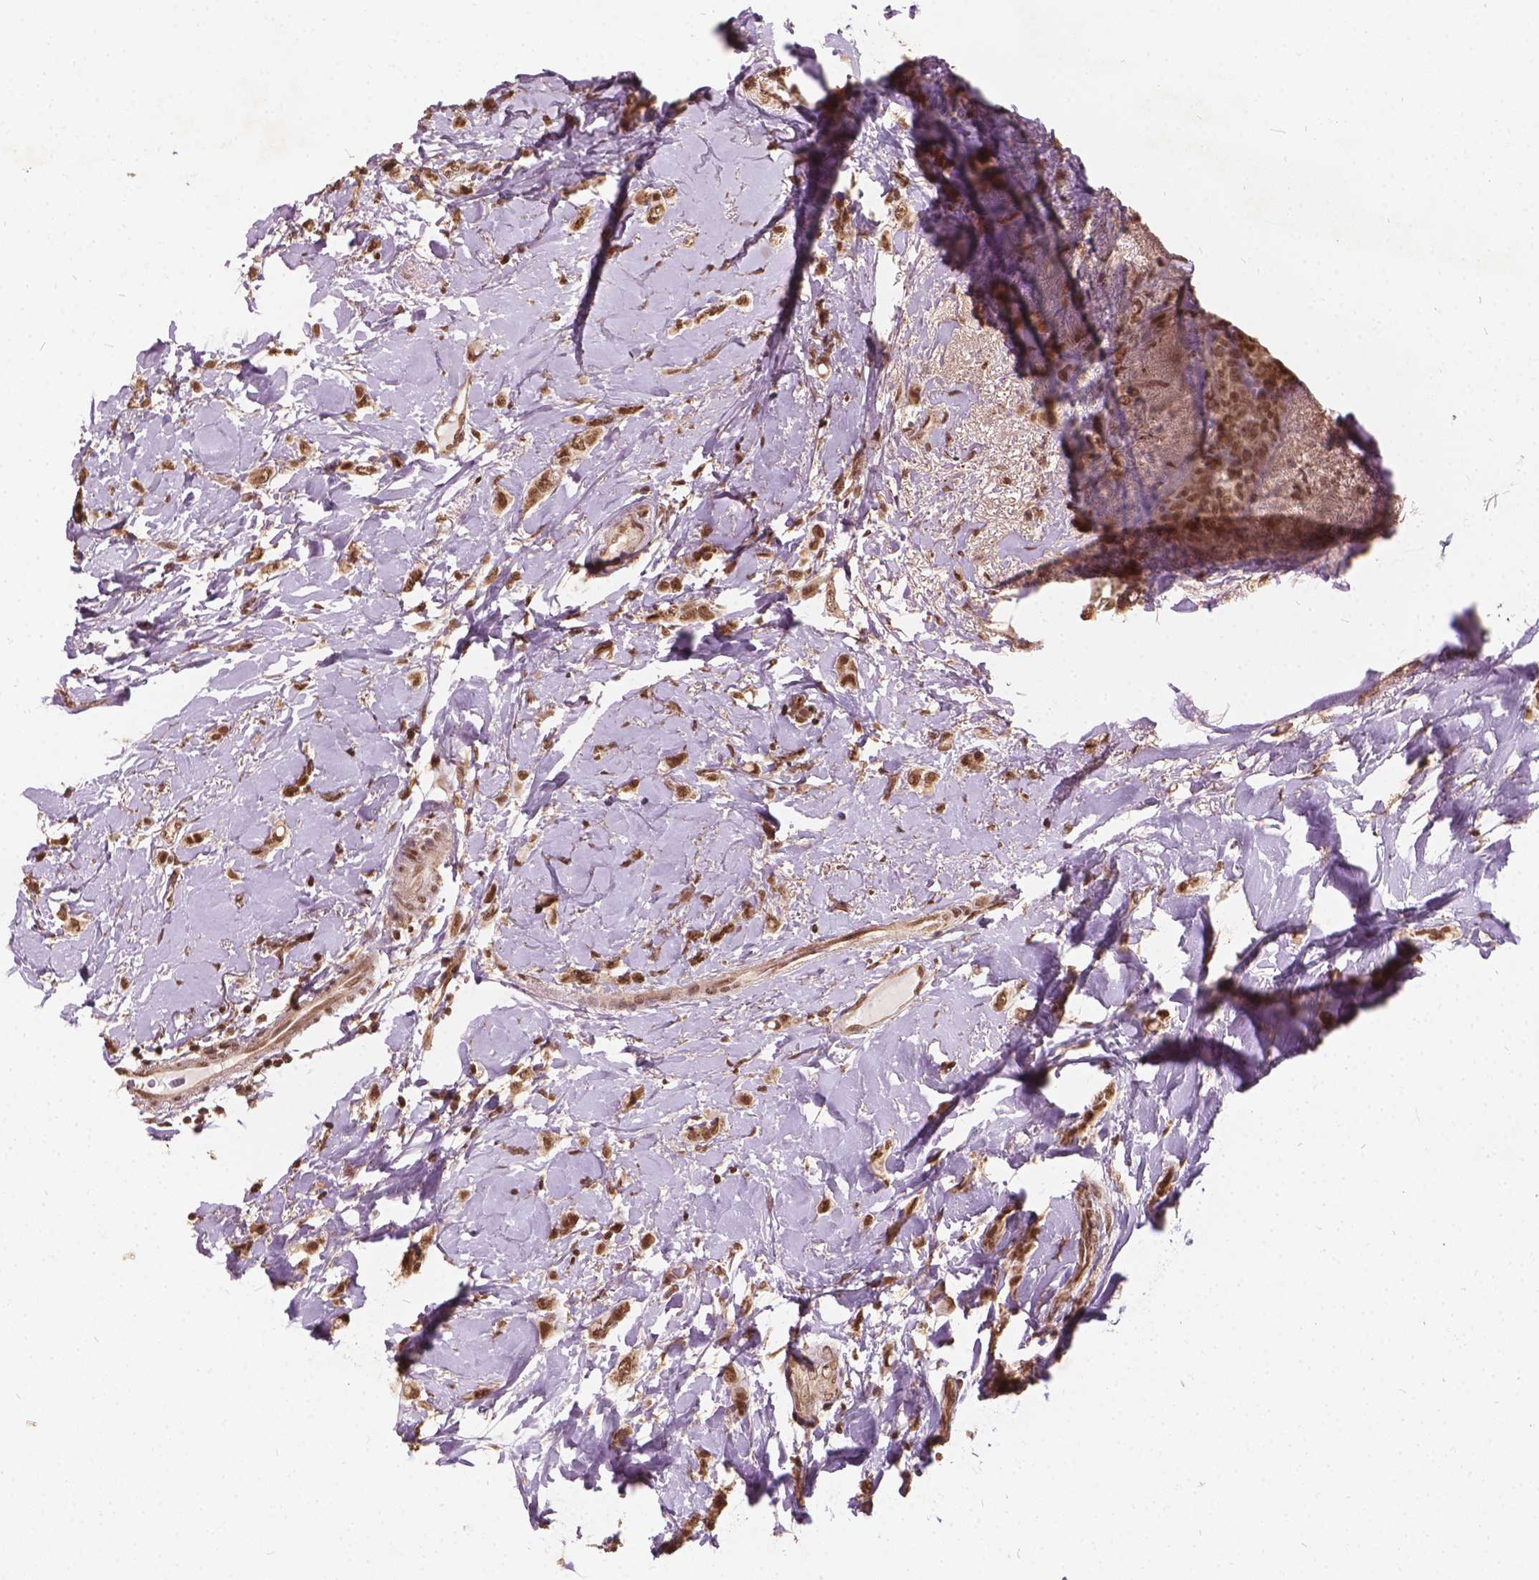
{"staining": {"intensity": "moderate", "quantity": ">75%", "location": "nuclear"}, "tissue": "breast cancer", "cell_type": "Tumor cells", "image_type": "cancer", "snomed": [{"axis": "morphology", "description": "Lobular carcinoma"}, {"axis": "topography", "description": "Breast"}], "caption": "Breast cancer (lobular carcinoma) stained for a protein exhibits moderate nuclear positivity in tumor cells.", "gene": "GPS2", "patient": {"sex": "female", "age": 66}}